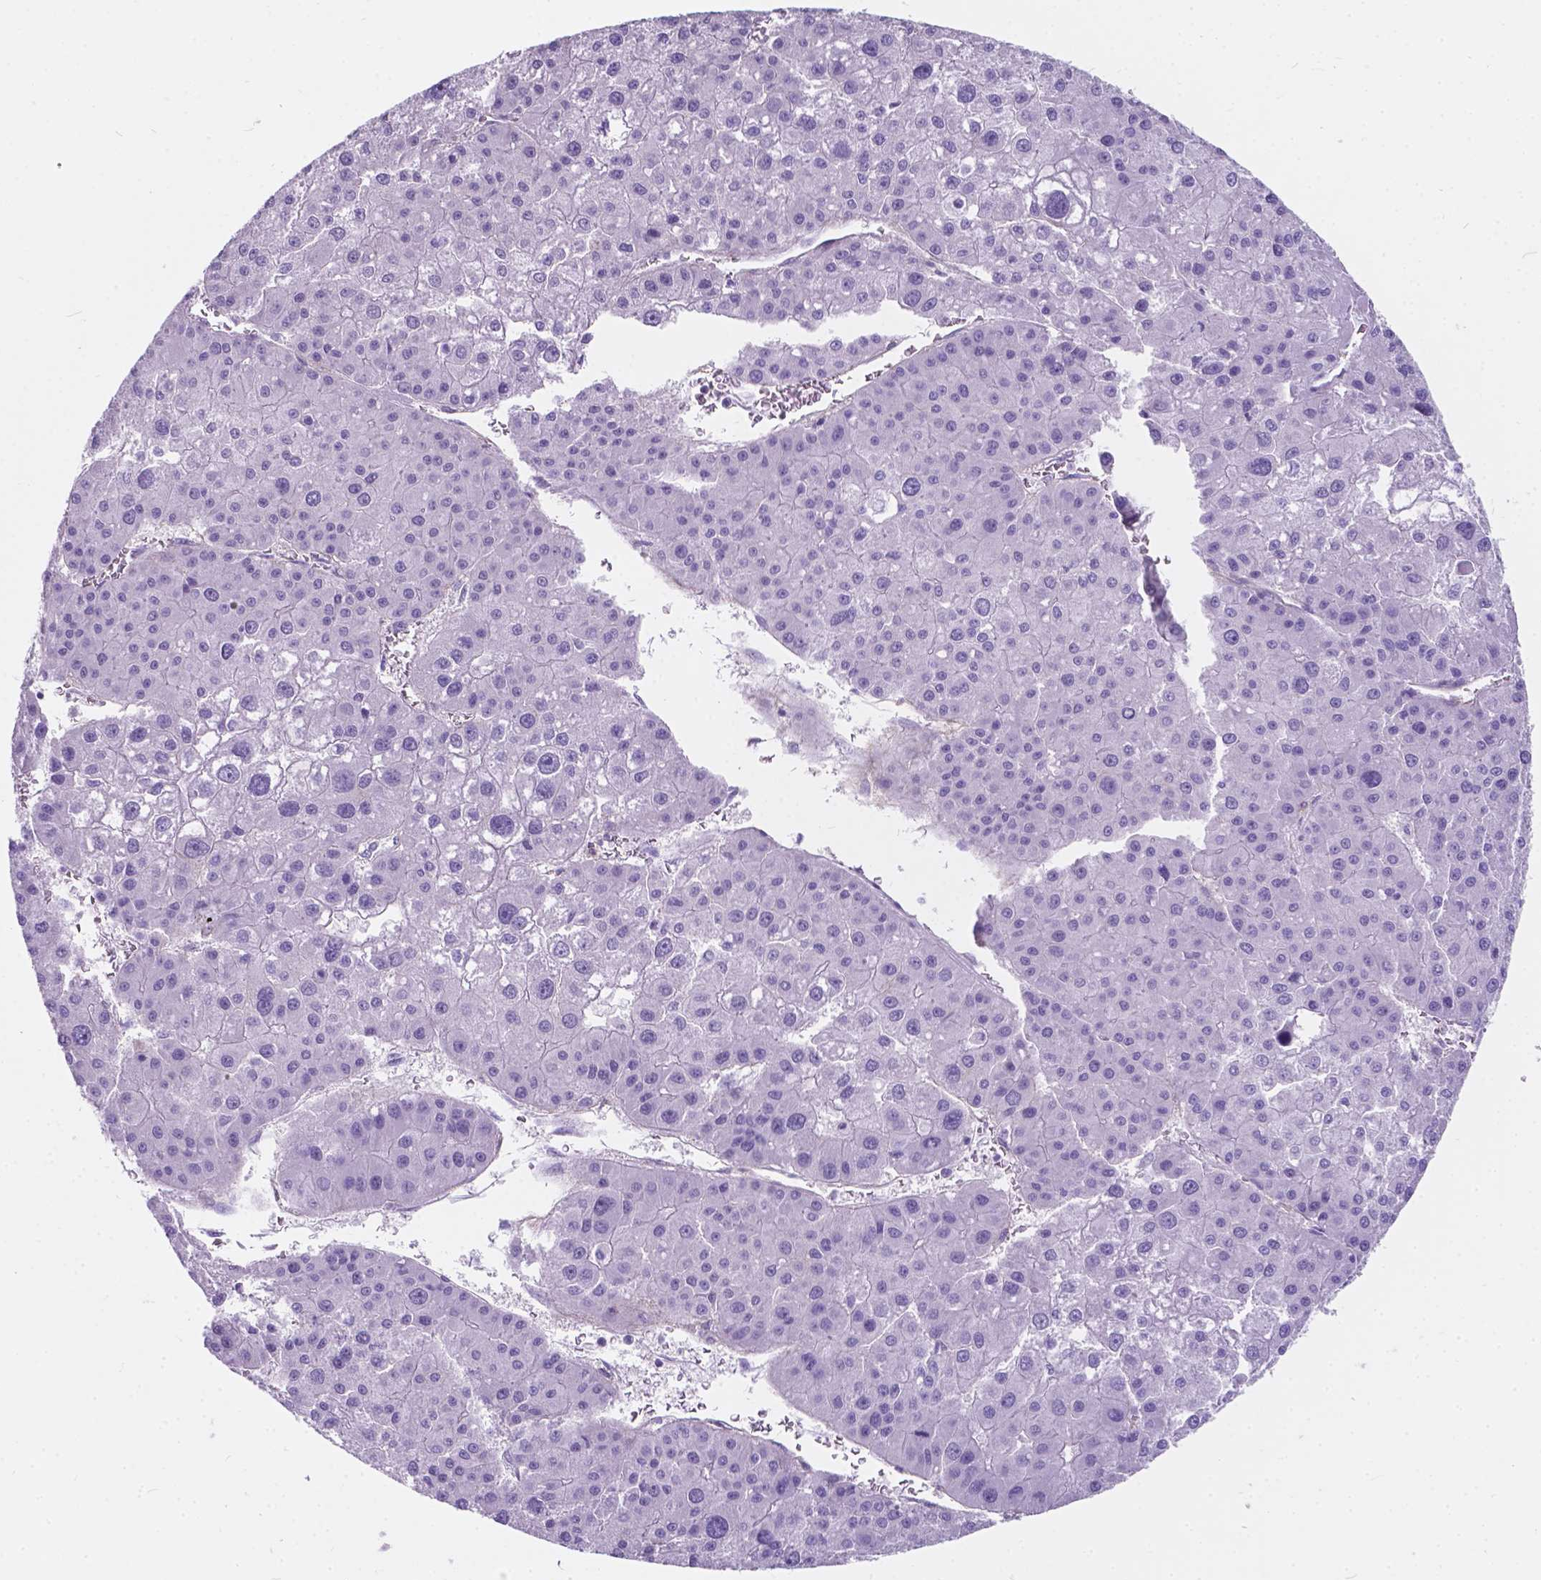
{"staining": {"intensity": "negative", "quantity": "none", "location": "none"}, "tissue": "liver cancer", "cell_type": "Tumor cells", "image_type": "cancer", "snomed": [{"axis": "morphology", "description": "Carcinoma, Hepatocellular, NOS"}, {"axis": "topography", "description": "Liver"}], "caption": "Immunohistochemistry histopathology image of neoplastic tissue: human liver cancer (hepatocellular carcinoma) stained with DAB (3,3'-diaminobenzidine) shows no significant protein expression in tumor cells.", "gene": "KIAA0040", "patient": {"sex": "male", "age": 73}}